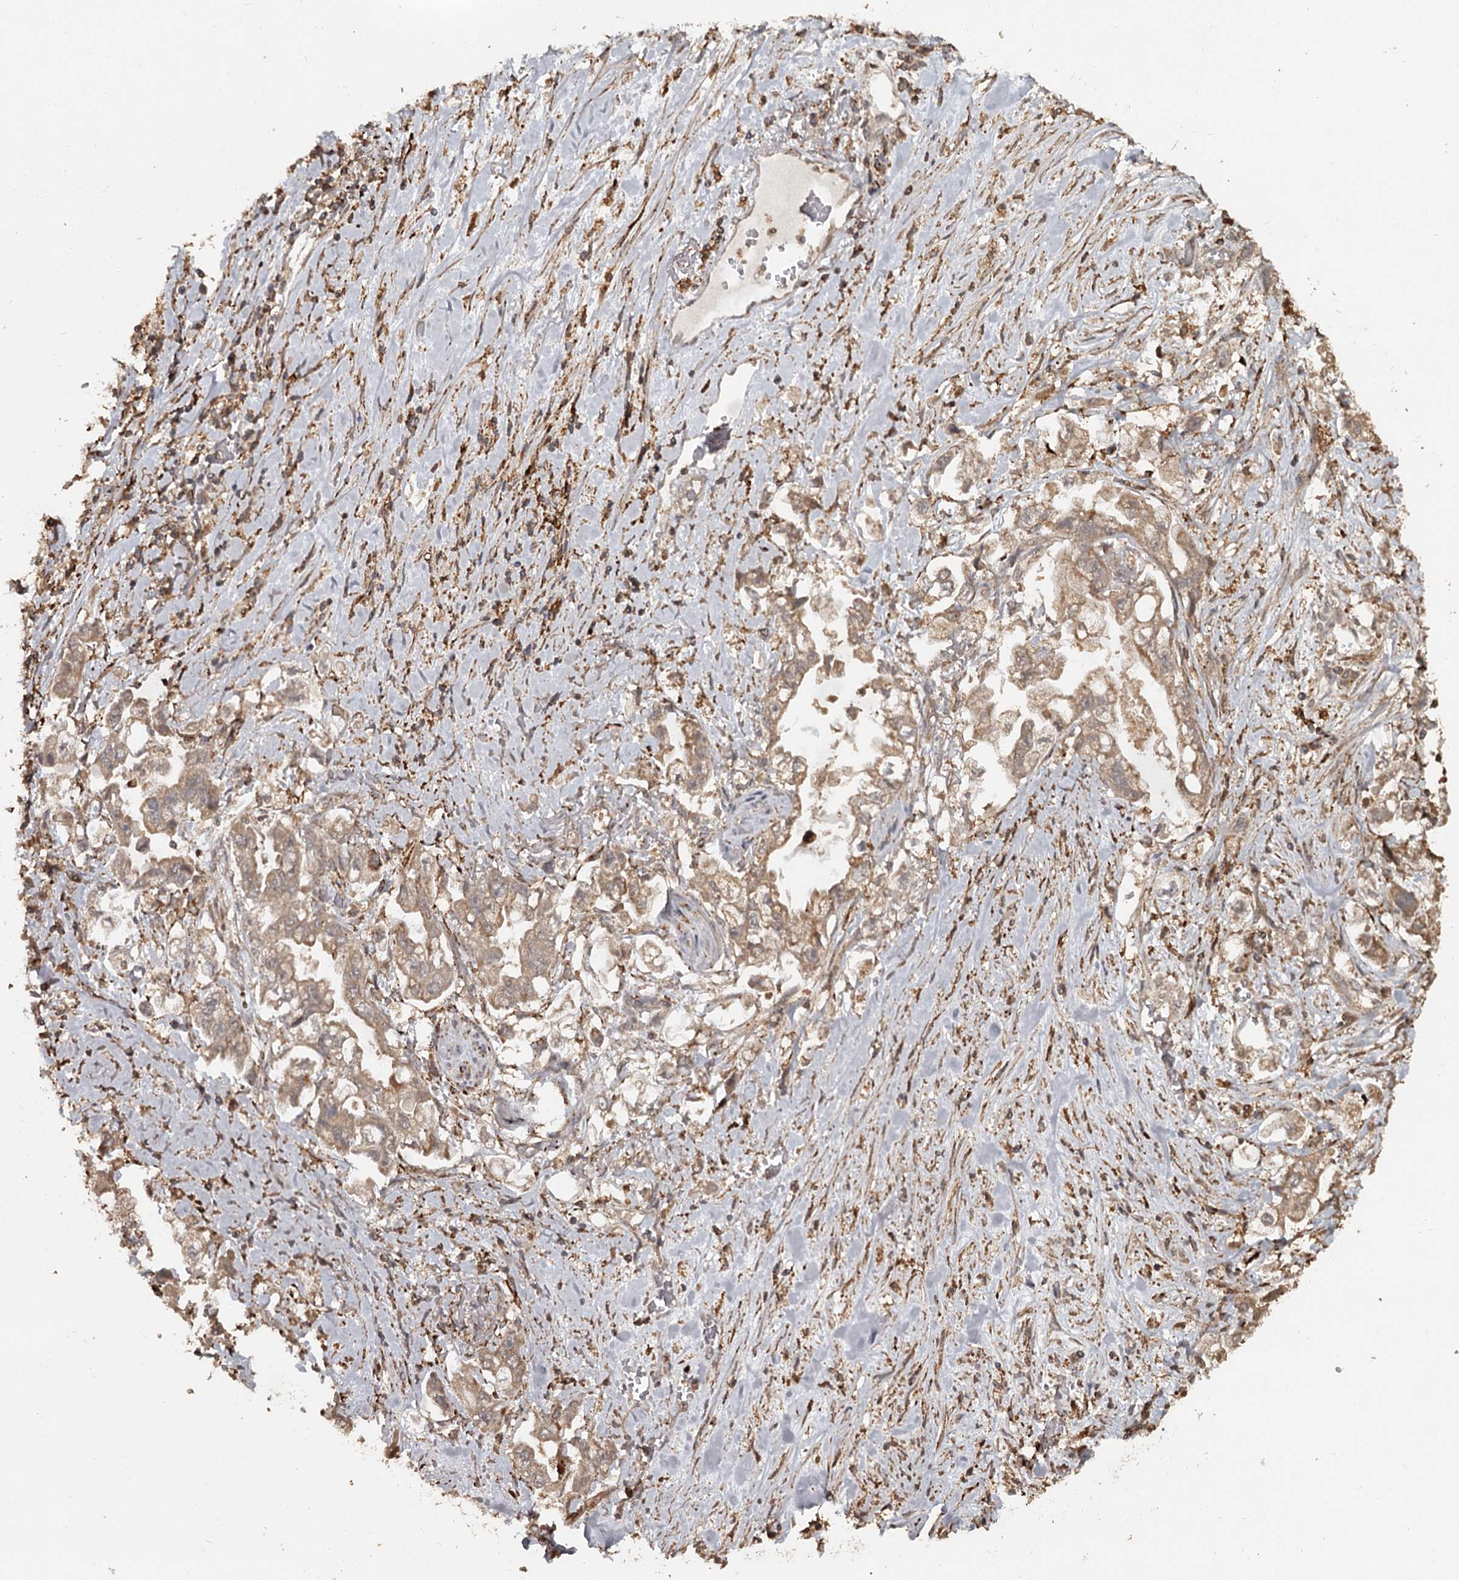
{"staining": {"intensity": "moderate", "quantity": ">75%", "location": "cytoplasmic/membranous"}, "tissue": "stomach cancer", "cell_type": "Tumor cells", "image_type": "cancer", "snomed": [{"axis": "morphology", "description": "Adenocarcinoma, NOS"}, {"axis": "topography", "description": "Stomach"}], "caption": "Human stomach cancer (adenocarcinoma) stained with a brown dye exhibits moderate cytoplasmic/membranous positive positivity in approximately >75% of tumor cells.", "gene": "FAXC", "patient": {"sex": "male", "age": 62}}